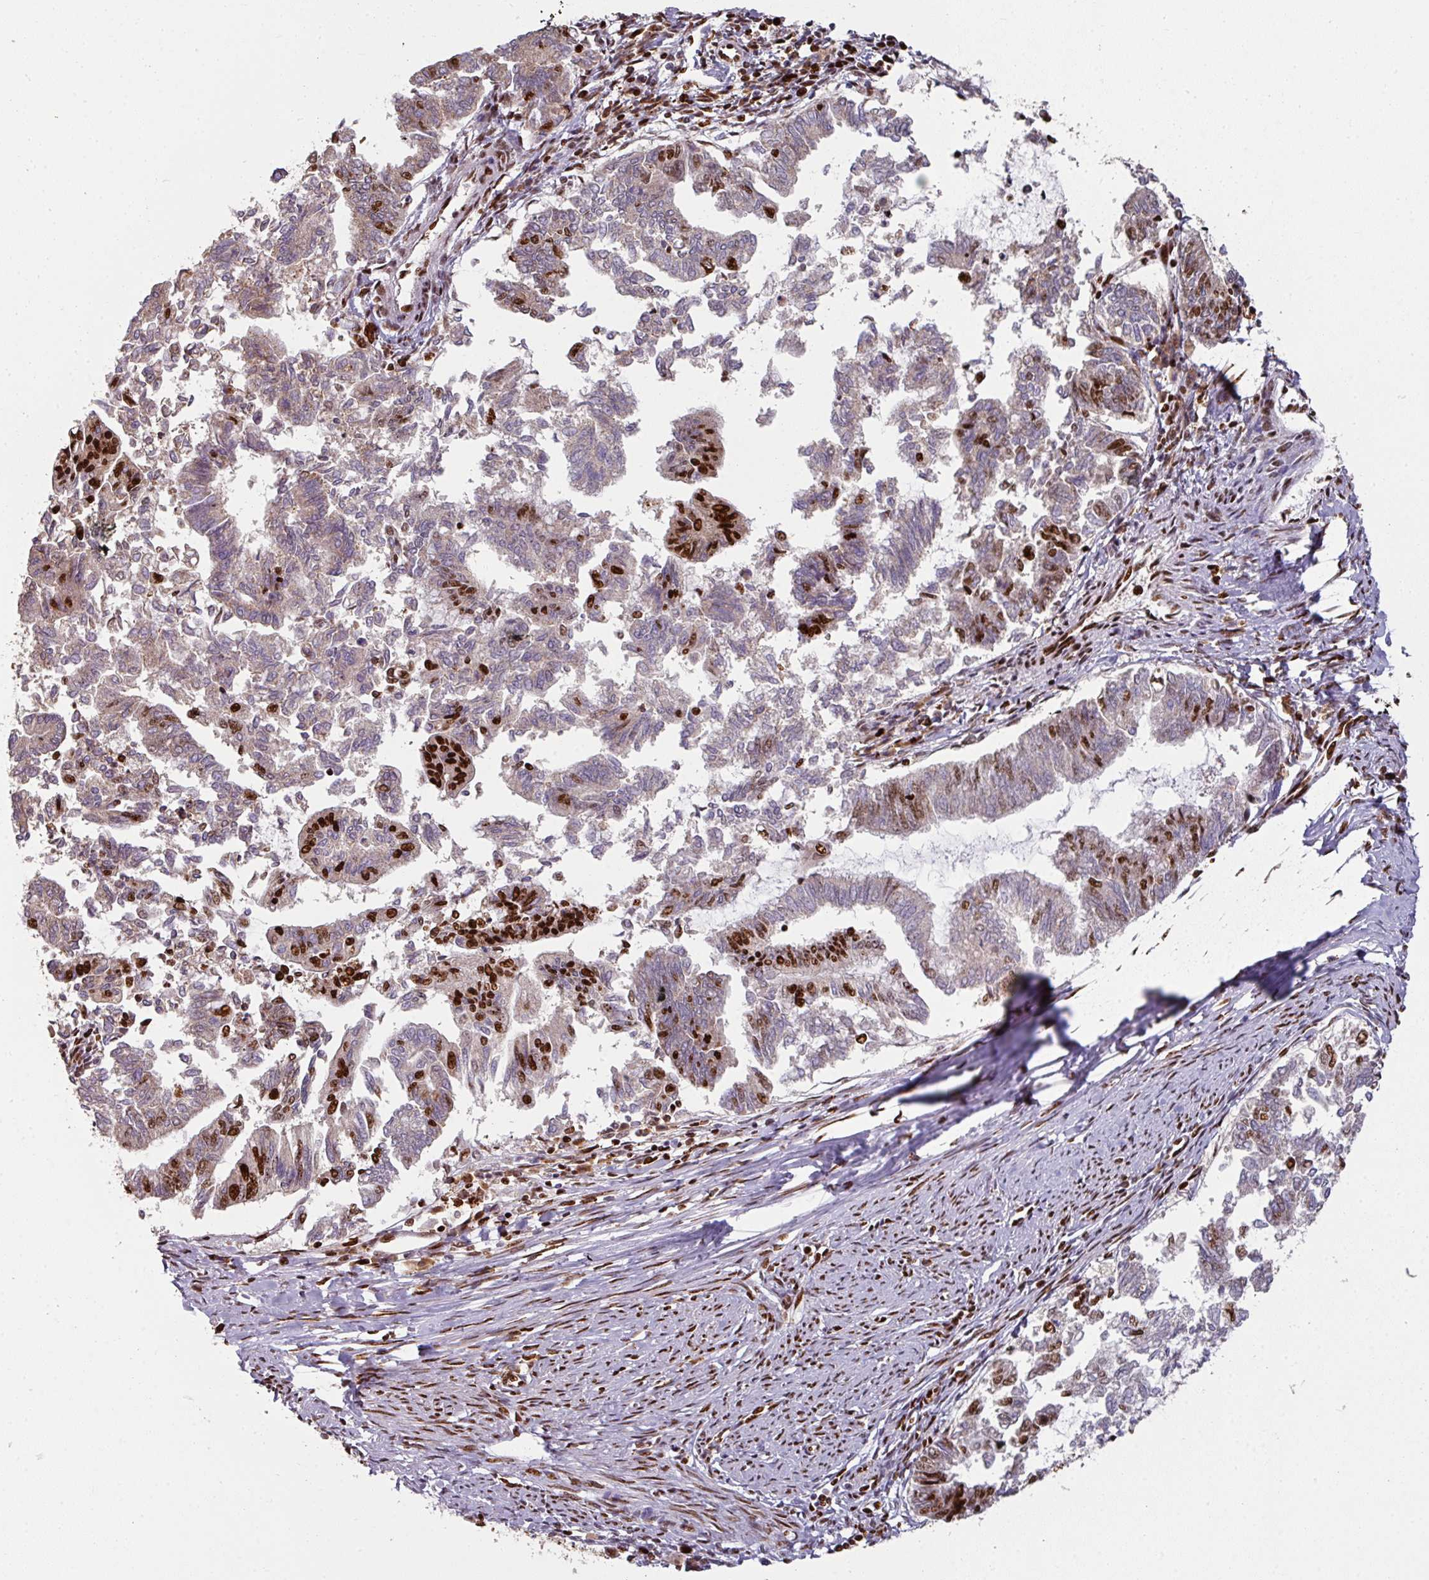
{"staining": {"intensity": "strong", "quantity": "25%-75%", "location": "nuclear"}, "tissue": "endometrial cancer", "cell_type": "Tumor cells", "image_type": "cancer", "snomed": [{"axis": "morphology", "description": "Adenocarcinoma, NOS"}, {"axis": "topography", "description": "Endometrium"}], "caption": "An immunohistochemistry image of neoplastic tissue is shown. Protein staining in brown shows strong nuclear positivity in endometrial cancer (adenocarcinoma) within tumor cells.", "gene": "SIK3", "patient": {"sex": "female", "age": 79}}